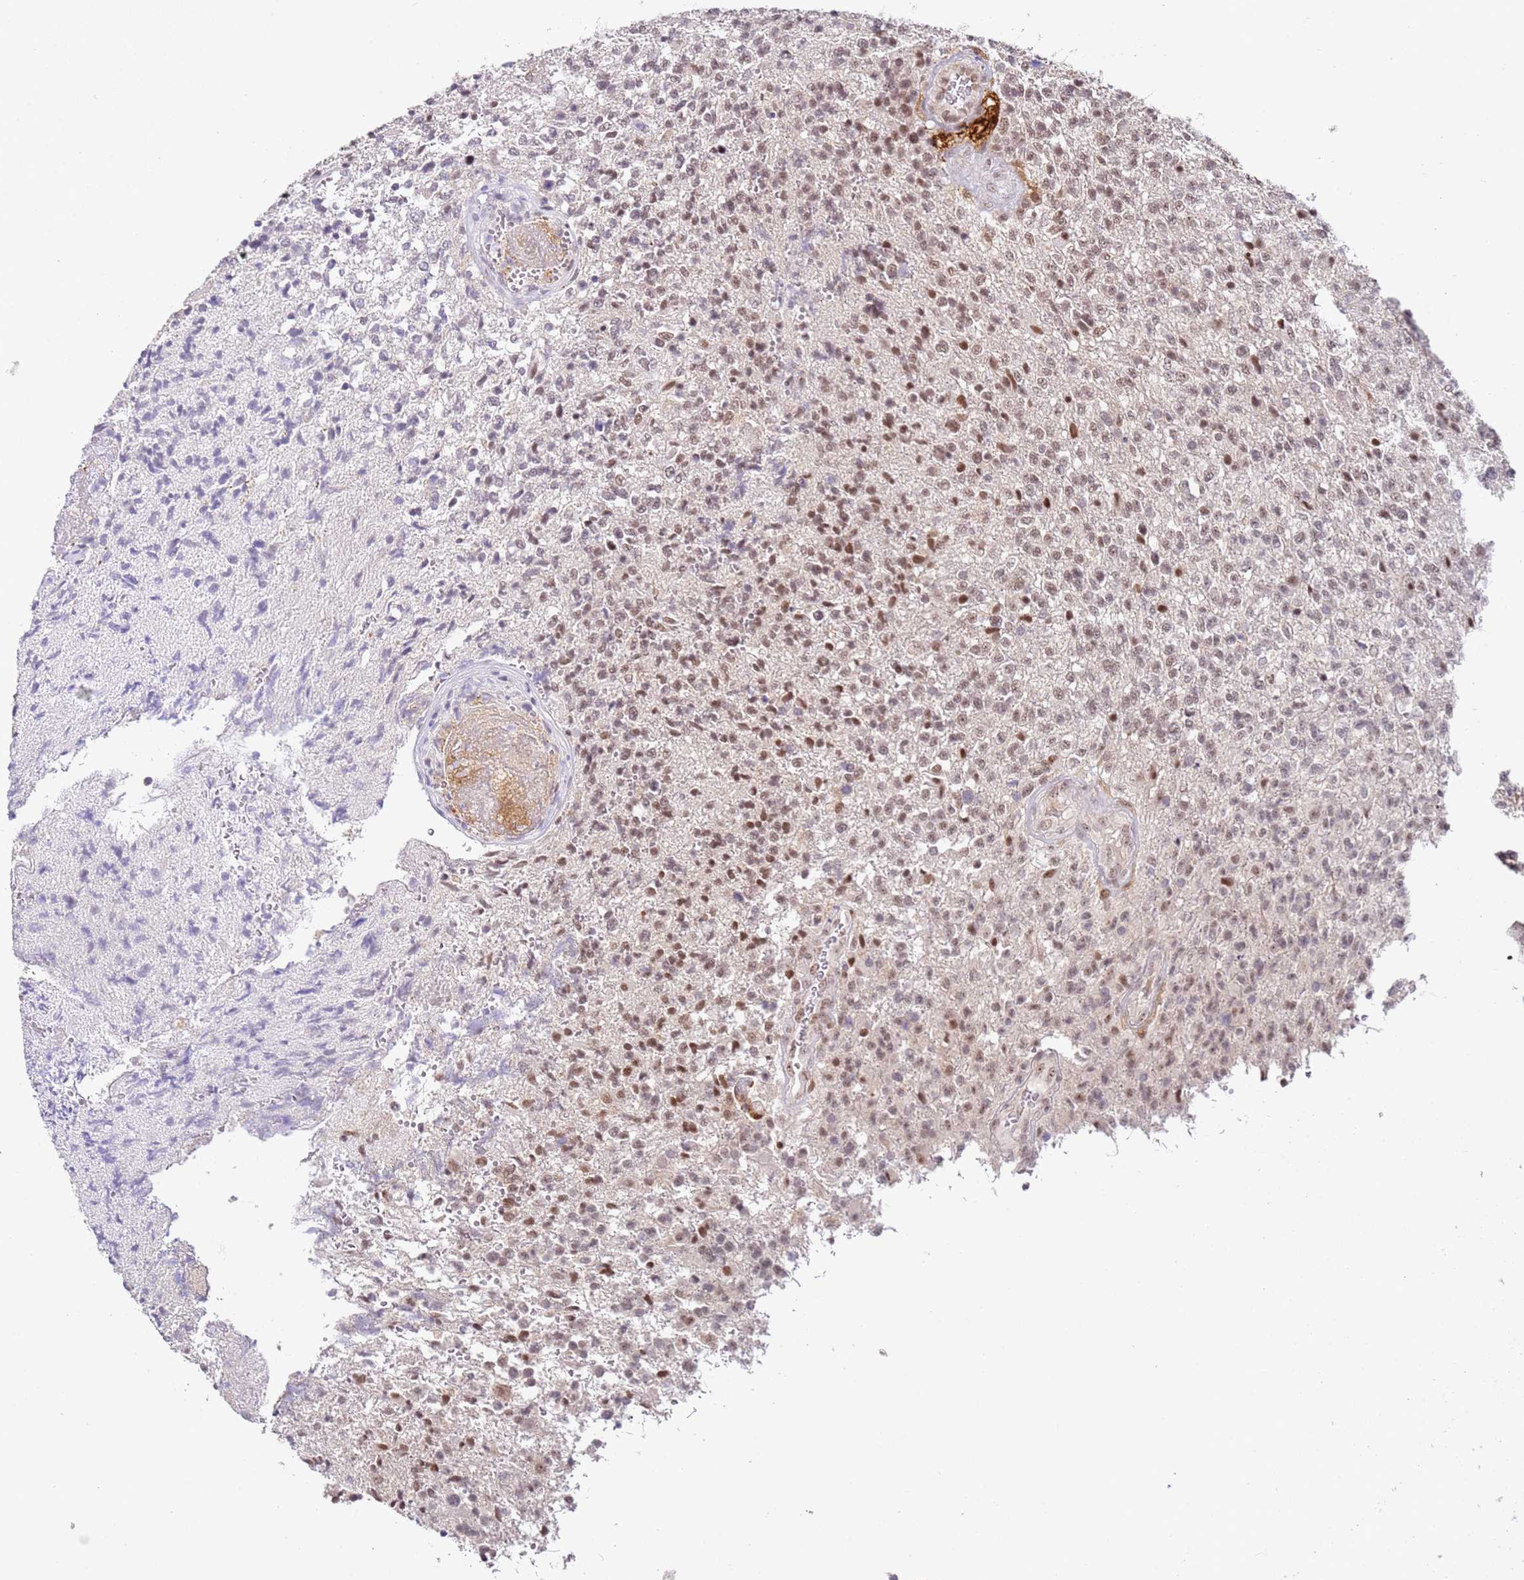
{"staining": {"intensity": "moderate", "quantity": "25%-75%", "location": "nuclear"}, "tissue": "glioma", "cell_type": "Tumor cells", "image_type": "cancer", "snomed": [{"axis": "morphology", "description": "Glioma, malignant, High grade"}, {"axis": "topography", "description": "Brain"}], "caption": "DAB immunohistochemical staining of malignant glioma (high-grade) reveals moderate nuclear protein positivity in about 25%-75% of tumor cells.", "gene": "LGALSL", "patient": {"sex": "male", "age": 56}}